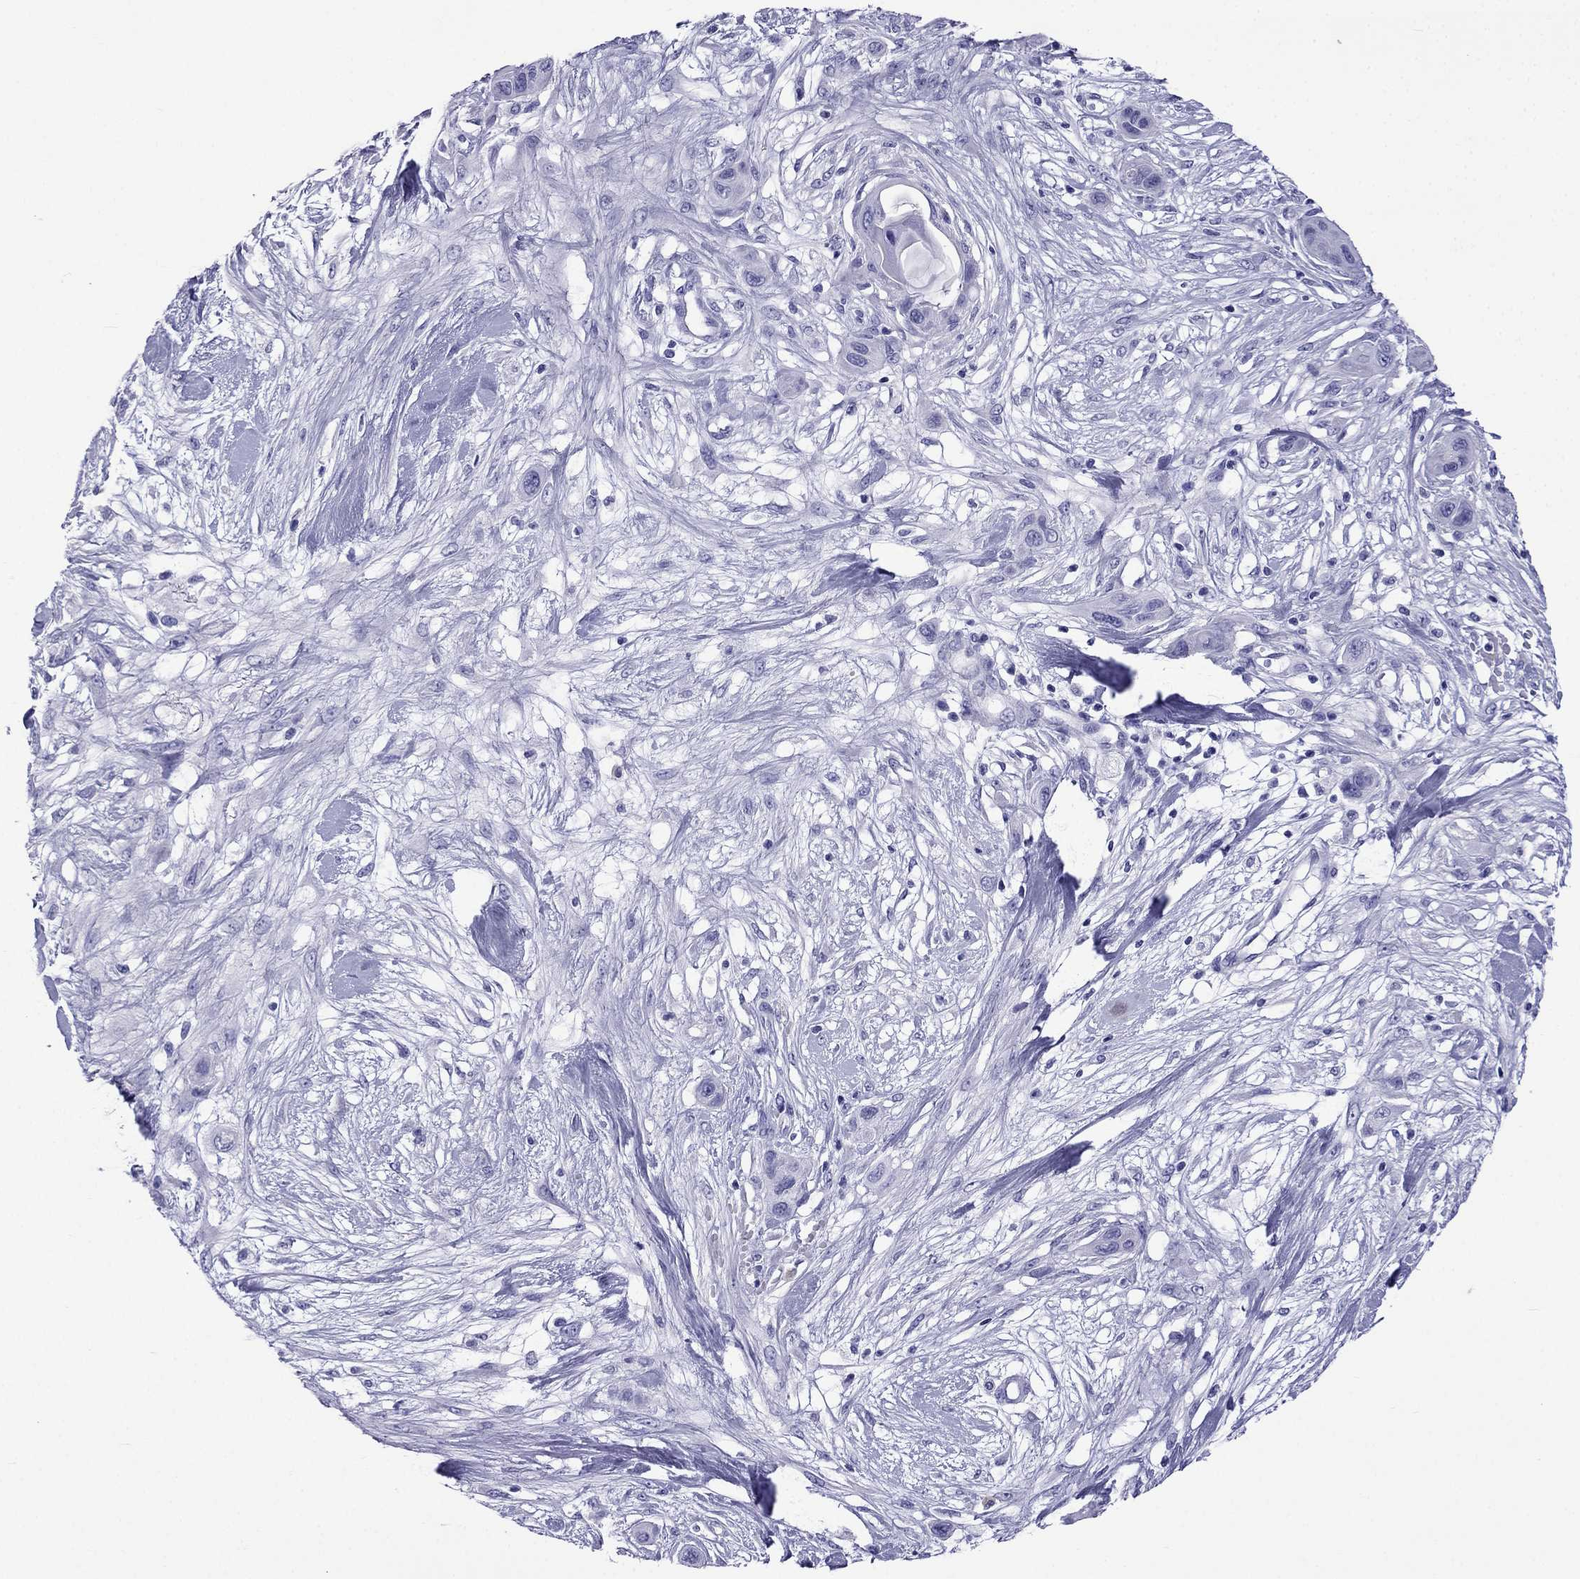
{"staining": {"intensity": "negative", "quantity": "none", "location": "none"}, "tissue": "skin cancer", "cell_type": "Tumor cells", "image_type": "cancer", "snomed": [{"axis": "morphology", "description": "Squamous cell carcinoma, NOS"}, {"axis": "topography", "description": "Skin"}], "caption": "Squamous cell carcinoma (skin) stained for a protein using IHC exhibits no expression tumor cells.", "gene": "ARR3", "patient": {"sex": "male", "age": 79}}